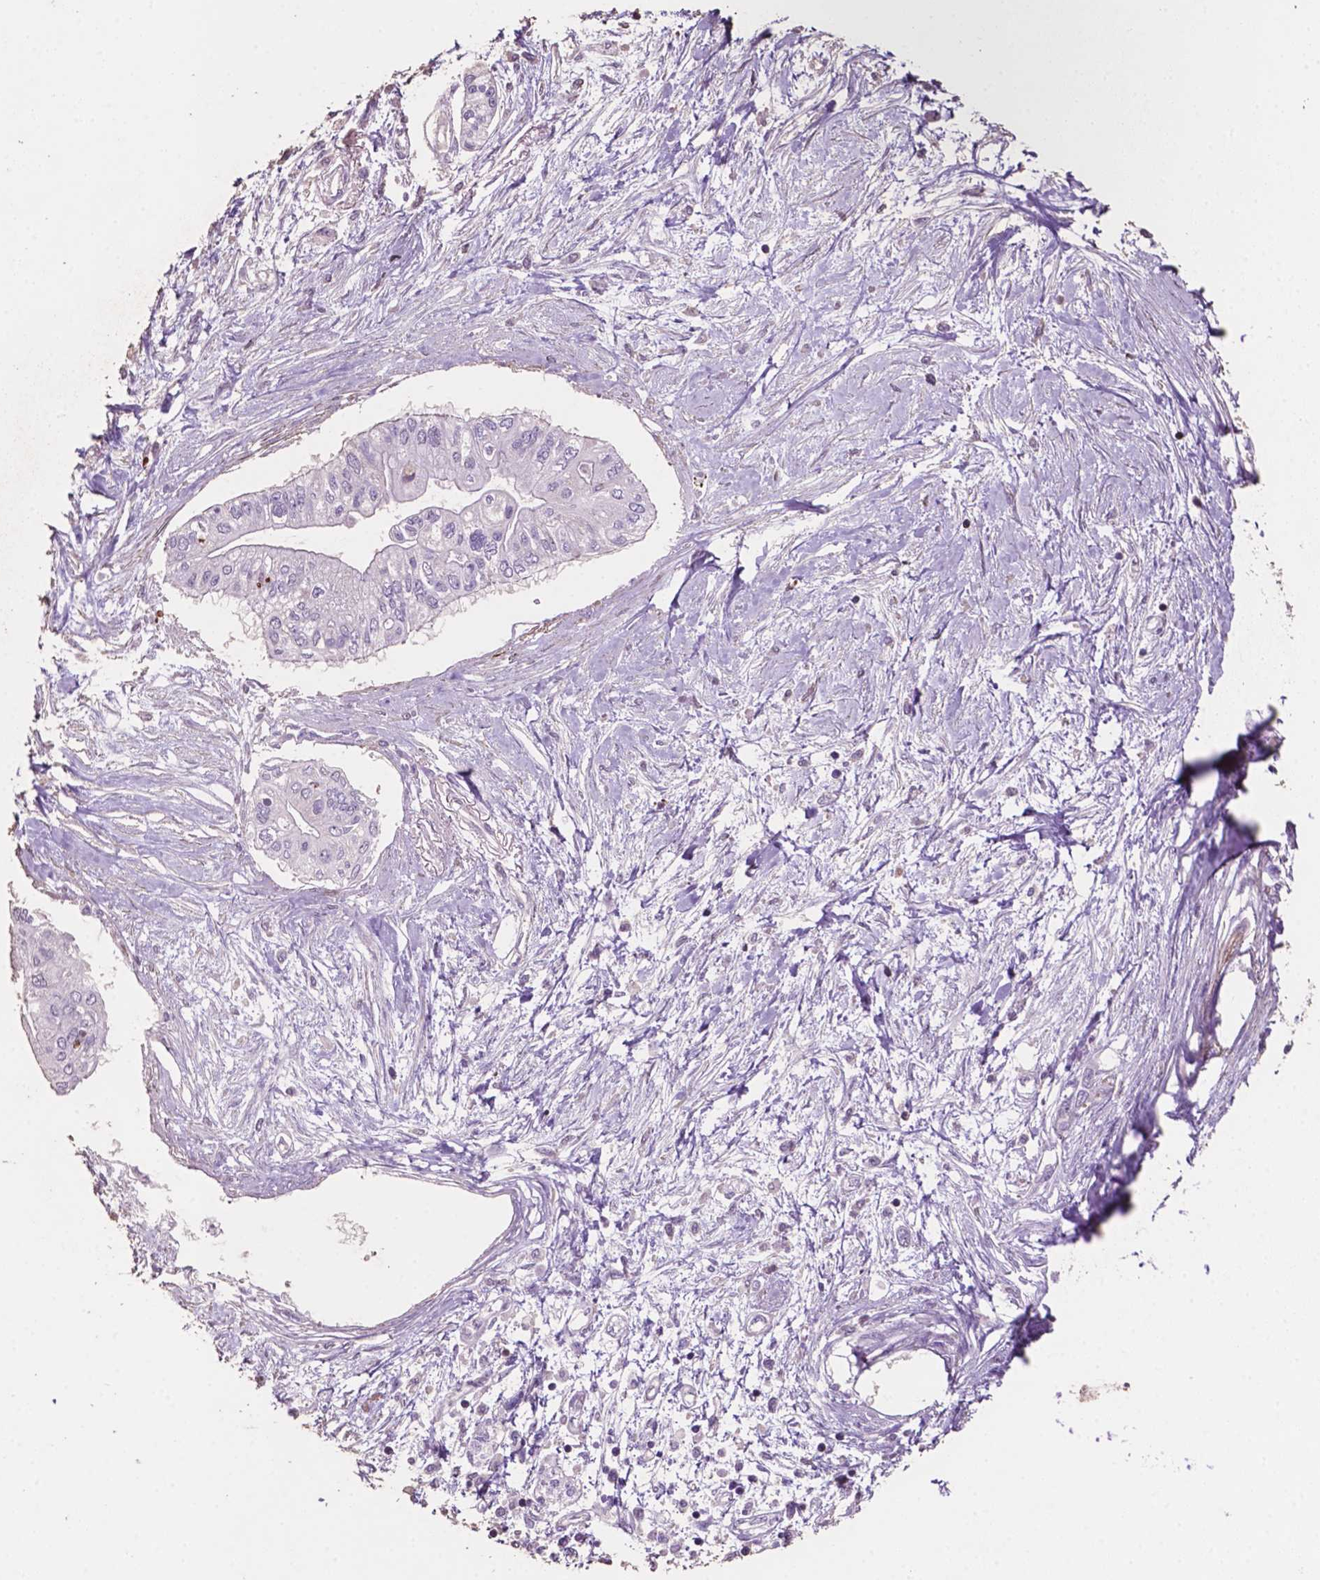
{"staining": {"intensity": "moderate", "quantity": "<25%", "location": "cytoplasmic/membranous,nuclear"}, "tissue": "pancreatic cancer", "cell_type": "Tumor cells", "image_type": "cancer", "snomed": [{"axis": "morphology", "description": "Adenocarcinoma, NOS"}, {"axis": "topography", "description": "Pancreas"}], "caption": "Moderate cytoplasmic/membranous and nuclear staining for a protein is identified in about <25% of tumor cells of adenocarcinoma (pancreatic) using immunohistochemistry (IHC).", "gene": "COMMD4", "patient": {"sex": "female", "age": 77}}